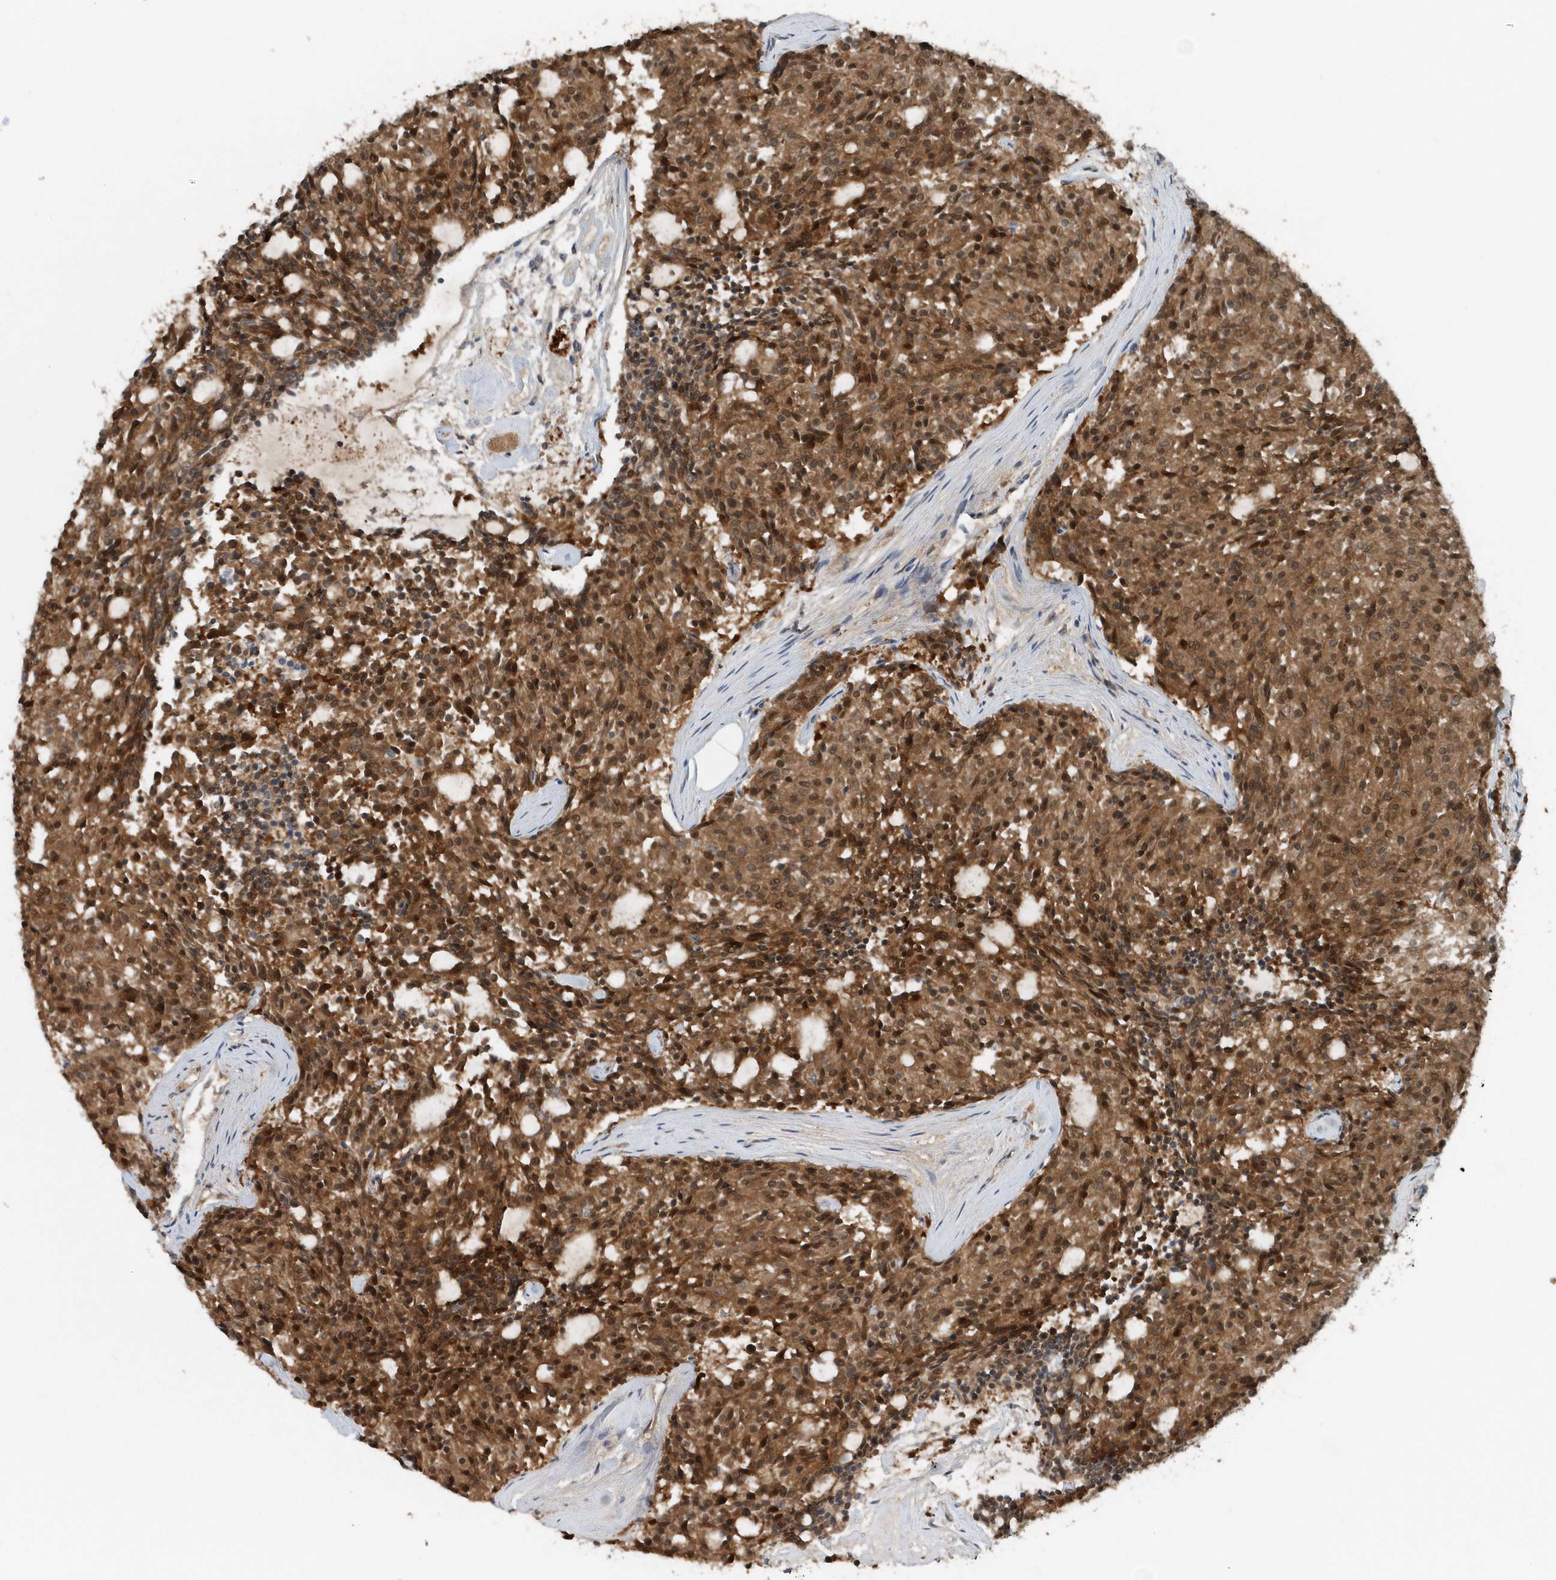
{"staining": {"intensity": "strong", "quantity": ">75%", "location": "cytoplasmic/membranous,nuclear"}, "tissue": "carcinoid", "cell_type": "Tumor cells", "image_type": "cancer", "snomed": [{"axis": "morphology", "description": "Carcinoid, malignant, NOS"}, {"axis": "topography", "description": "Pancreas"}], "caption": "Protein staining demonstrates strong cytoplasmic/membranous and nuclear staining in approximately >75% of tumor cells in carcinoid (malignant).", "gene": "PFN2", "patient": {"sex": "female", "age": 54}}